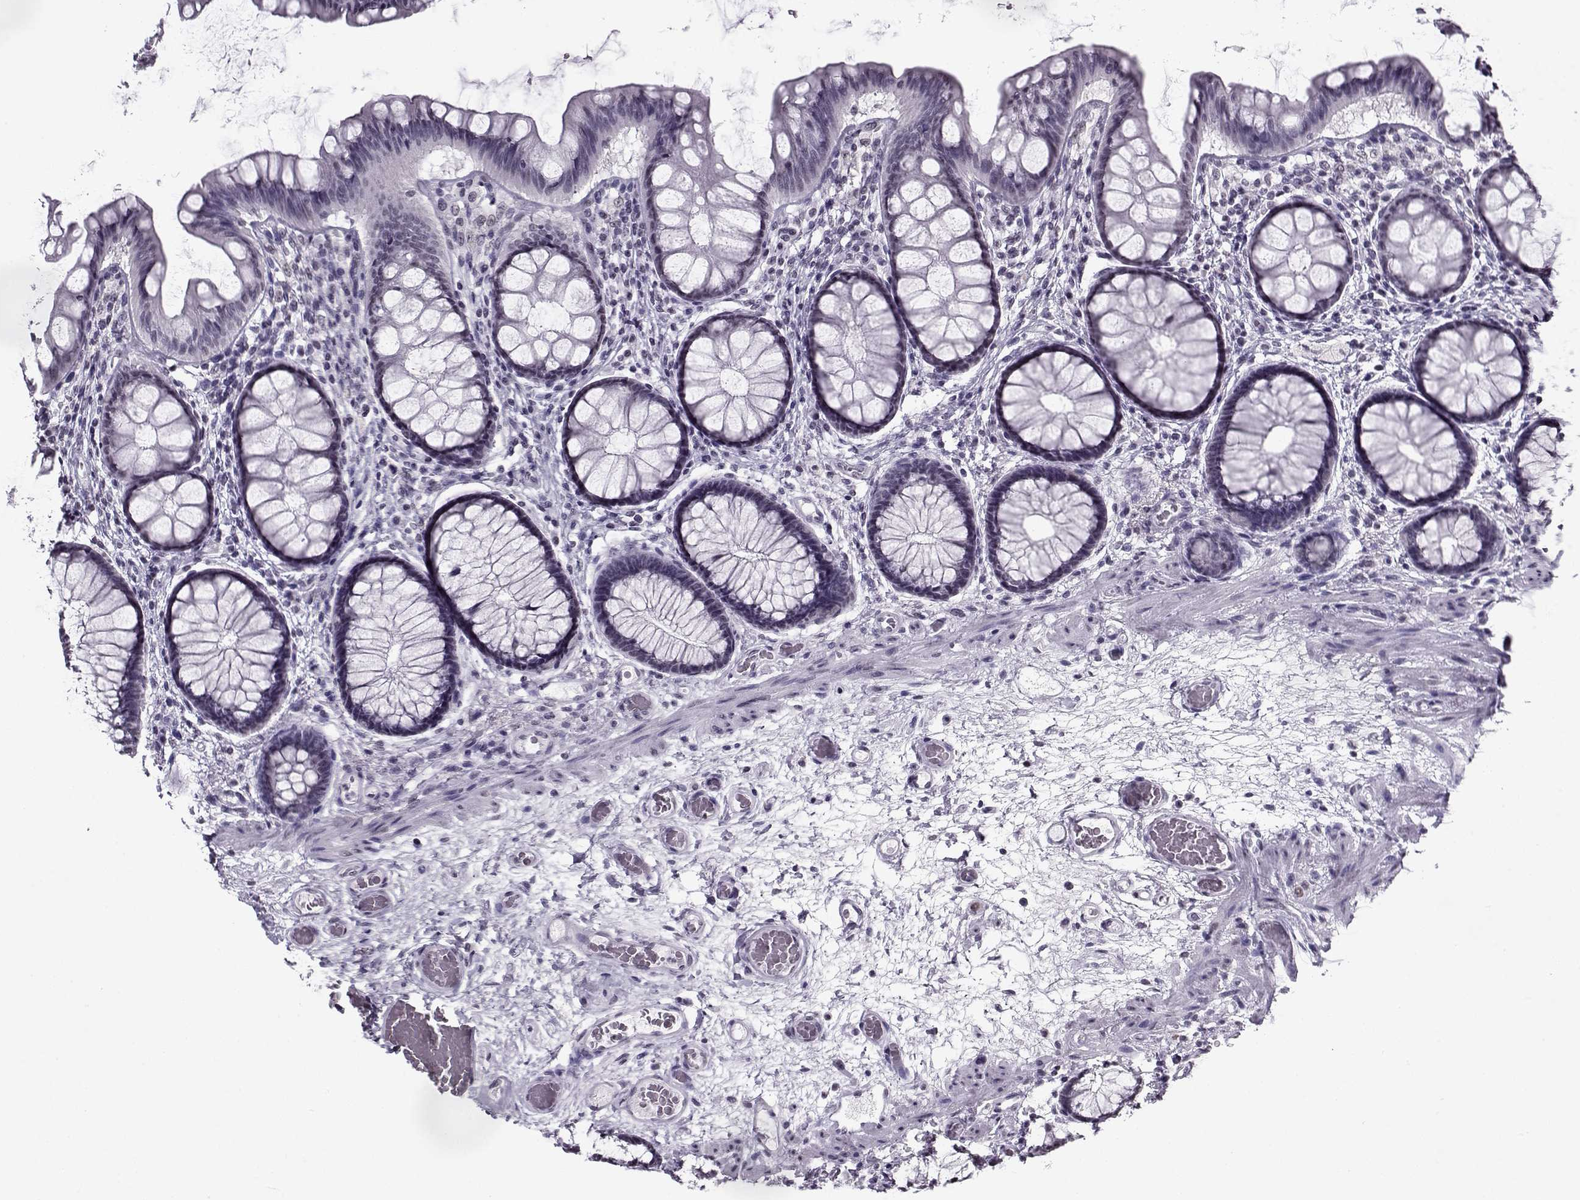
{"staining": {"intensity": "negative", "quantity": "none", "location": "none"}, "tissue": "colon", "cell_type": "Endothelial cells", "image_type": "normal", "snomed": [{"axis": "morphology", "description": "Normal tissue, NOS"}, {"axis": "topography", "description": "Colon"}], "caption": "Immunohistochemistry of unremarkable colon exhibits no staining in endothelial cells.", "gene": "PRMT8", "patient": {"sex": "female", "age": 65}}